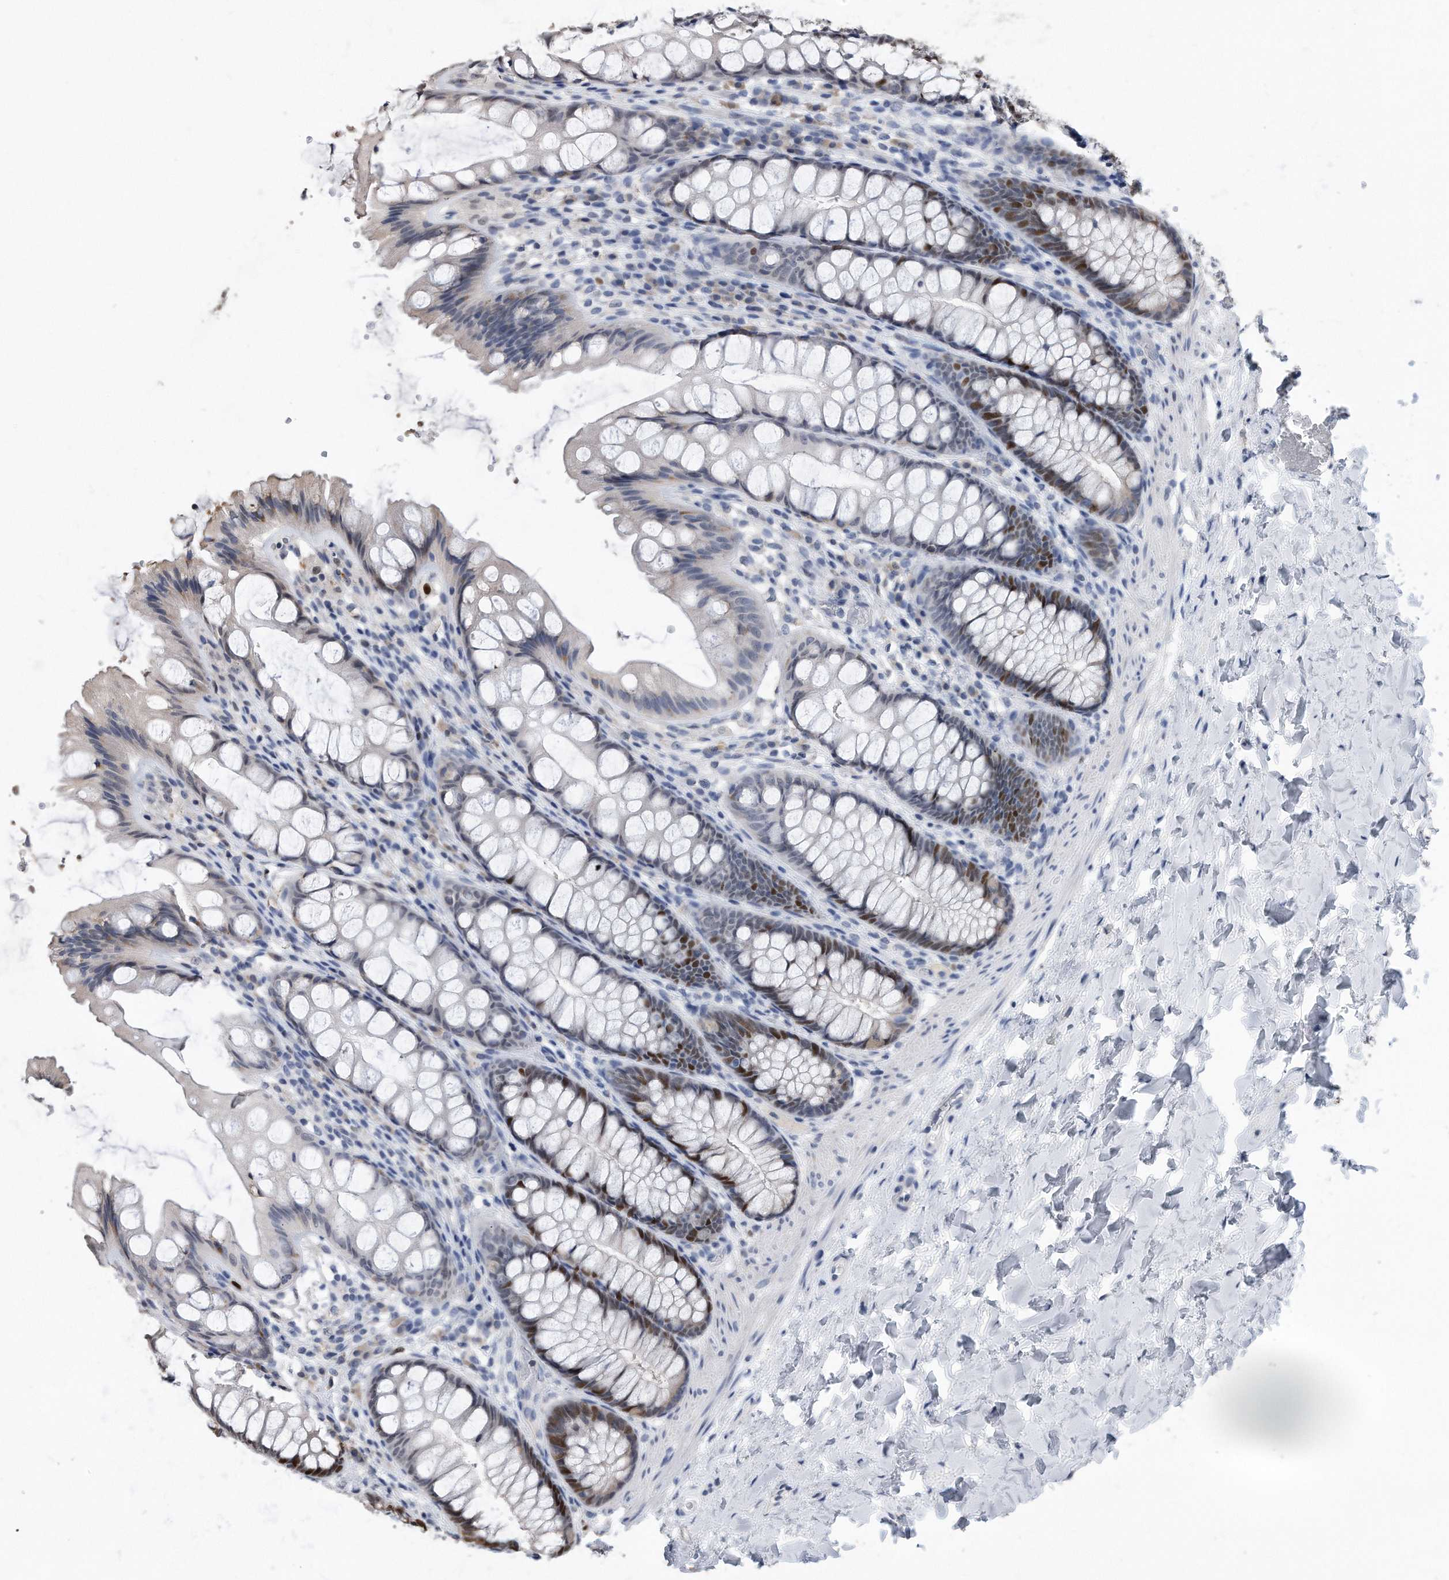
{"staining": {"intensity": "negative", "quantity": "none", "location": "none"}, "tissue": "colon", "cell_type": "Endothelial cells", "image_type": "normal", "snomed": [{"axis": "morphology", "description": "Normal tissue, NOS"}, {"axis": "topography", "description": "Colon"}], "caption": "An IHC image of benign colon is shown. There is no staining in endothelial cells of colon.", "gene": "PCNA", "patient": {"sex": "male", "age": 47}}